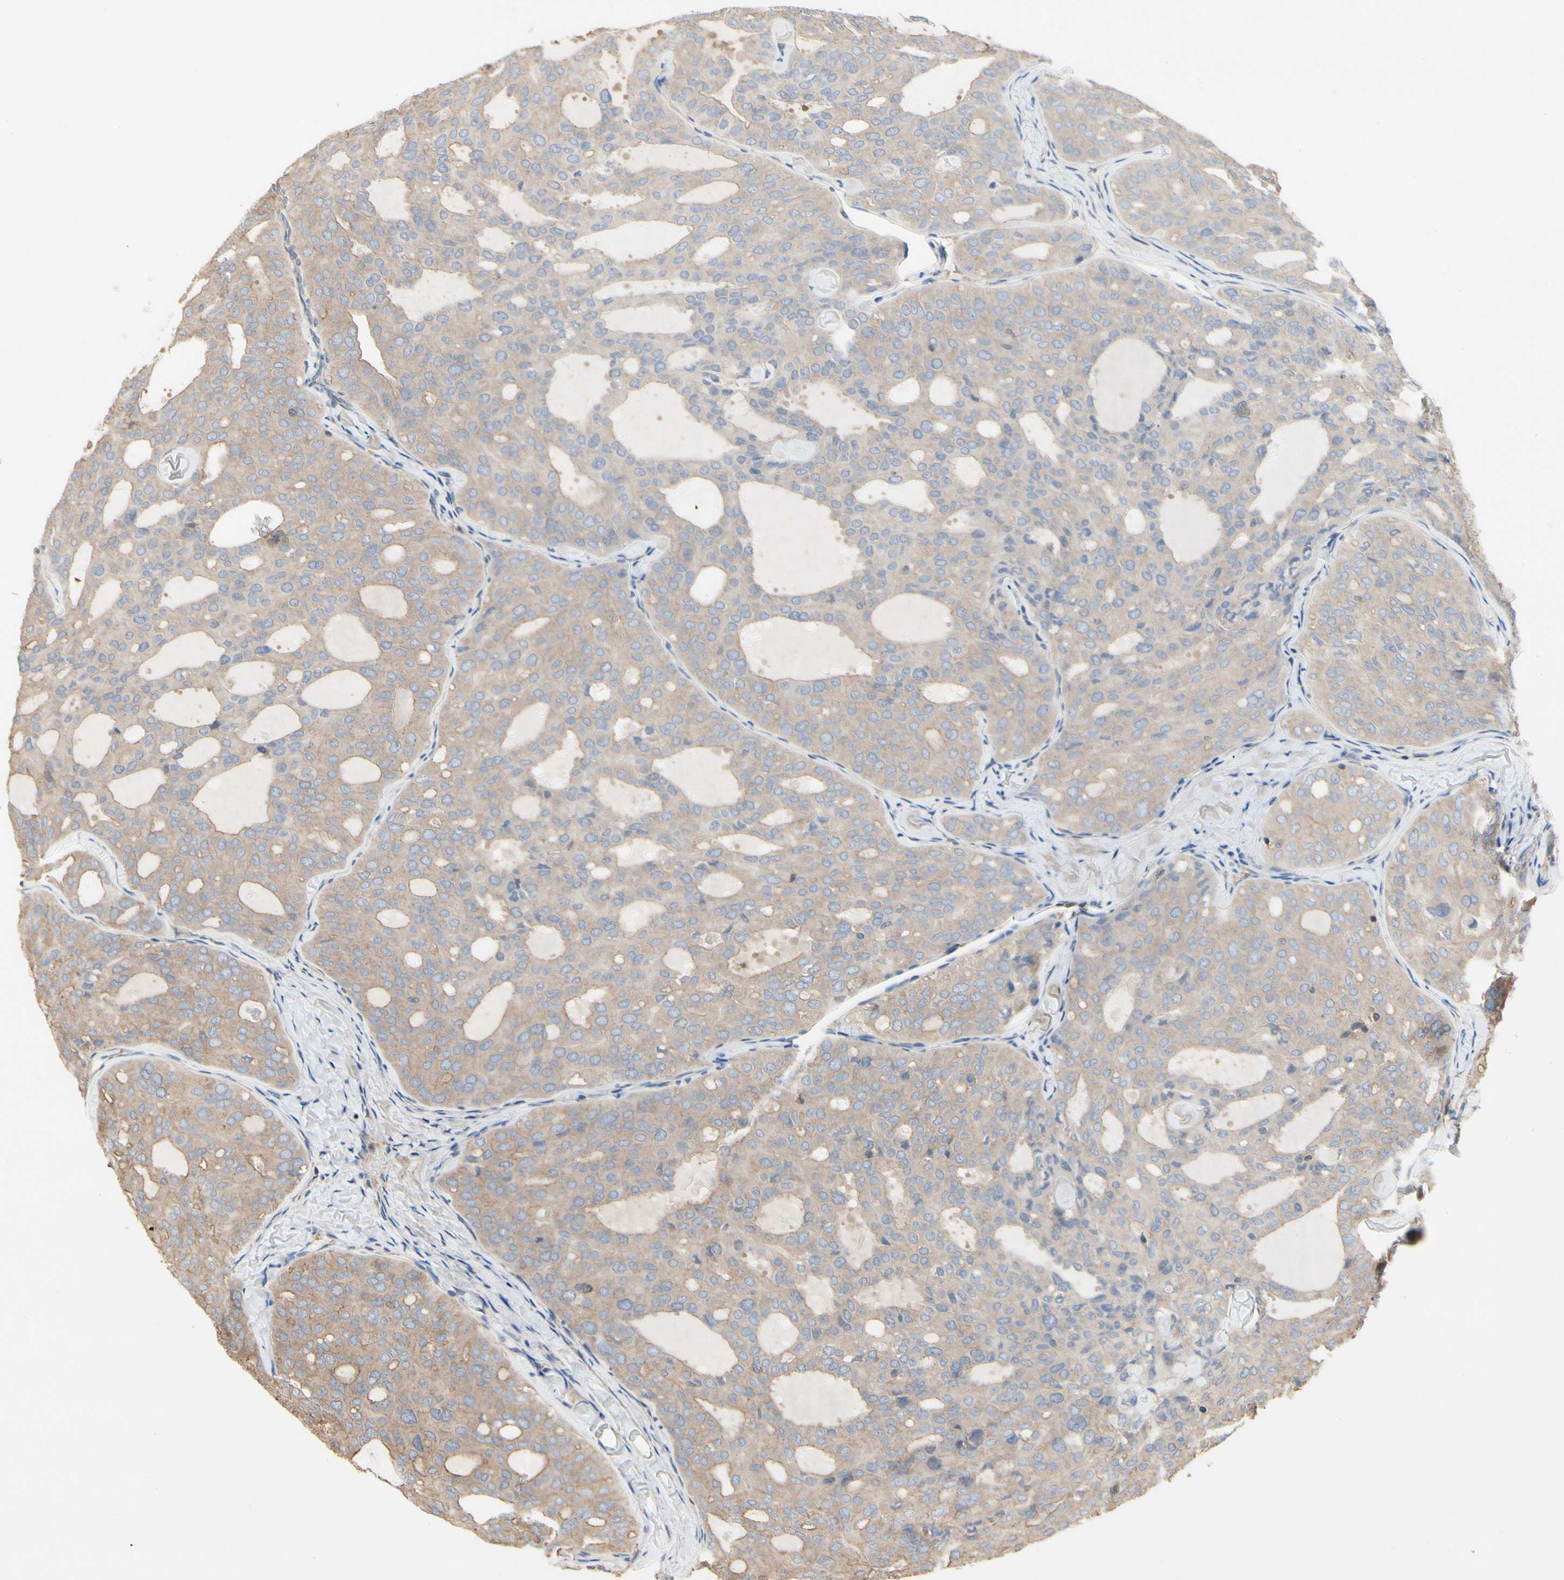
{"staining": {"intensity": "weak", "quantity": ">75%", "location": "cytoplasmic/membranous"}, "tissue": "thyroid cancer", "cell_type": "Tumor cells", "image_type": "cancer", "snomed": [{"axis": "morphology", "description": "Follicular adenoma carcinoma, NOS"}, {"axis": "topography", "description": "Thyroid gland"}], "caption": "Tumor cells display low levels of weak cytoplasmic/membranous staining in approximately >75% of cells in follicular adenoma carcinoma (thyroid). The staining was performed using DAB (3,3'-diaminobenzidine), with brown indicating positive protein expression. Nuclei are stained blue with hematoxylin.", "gene": "PDZK1", "patient": {"sex": "male", "age": 75}}